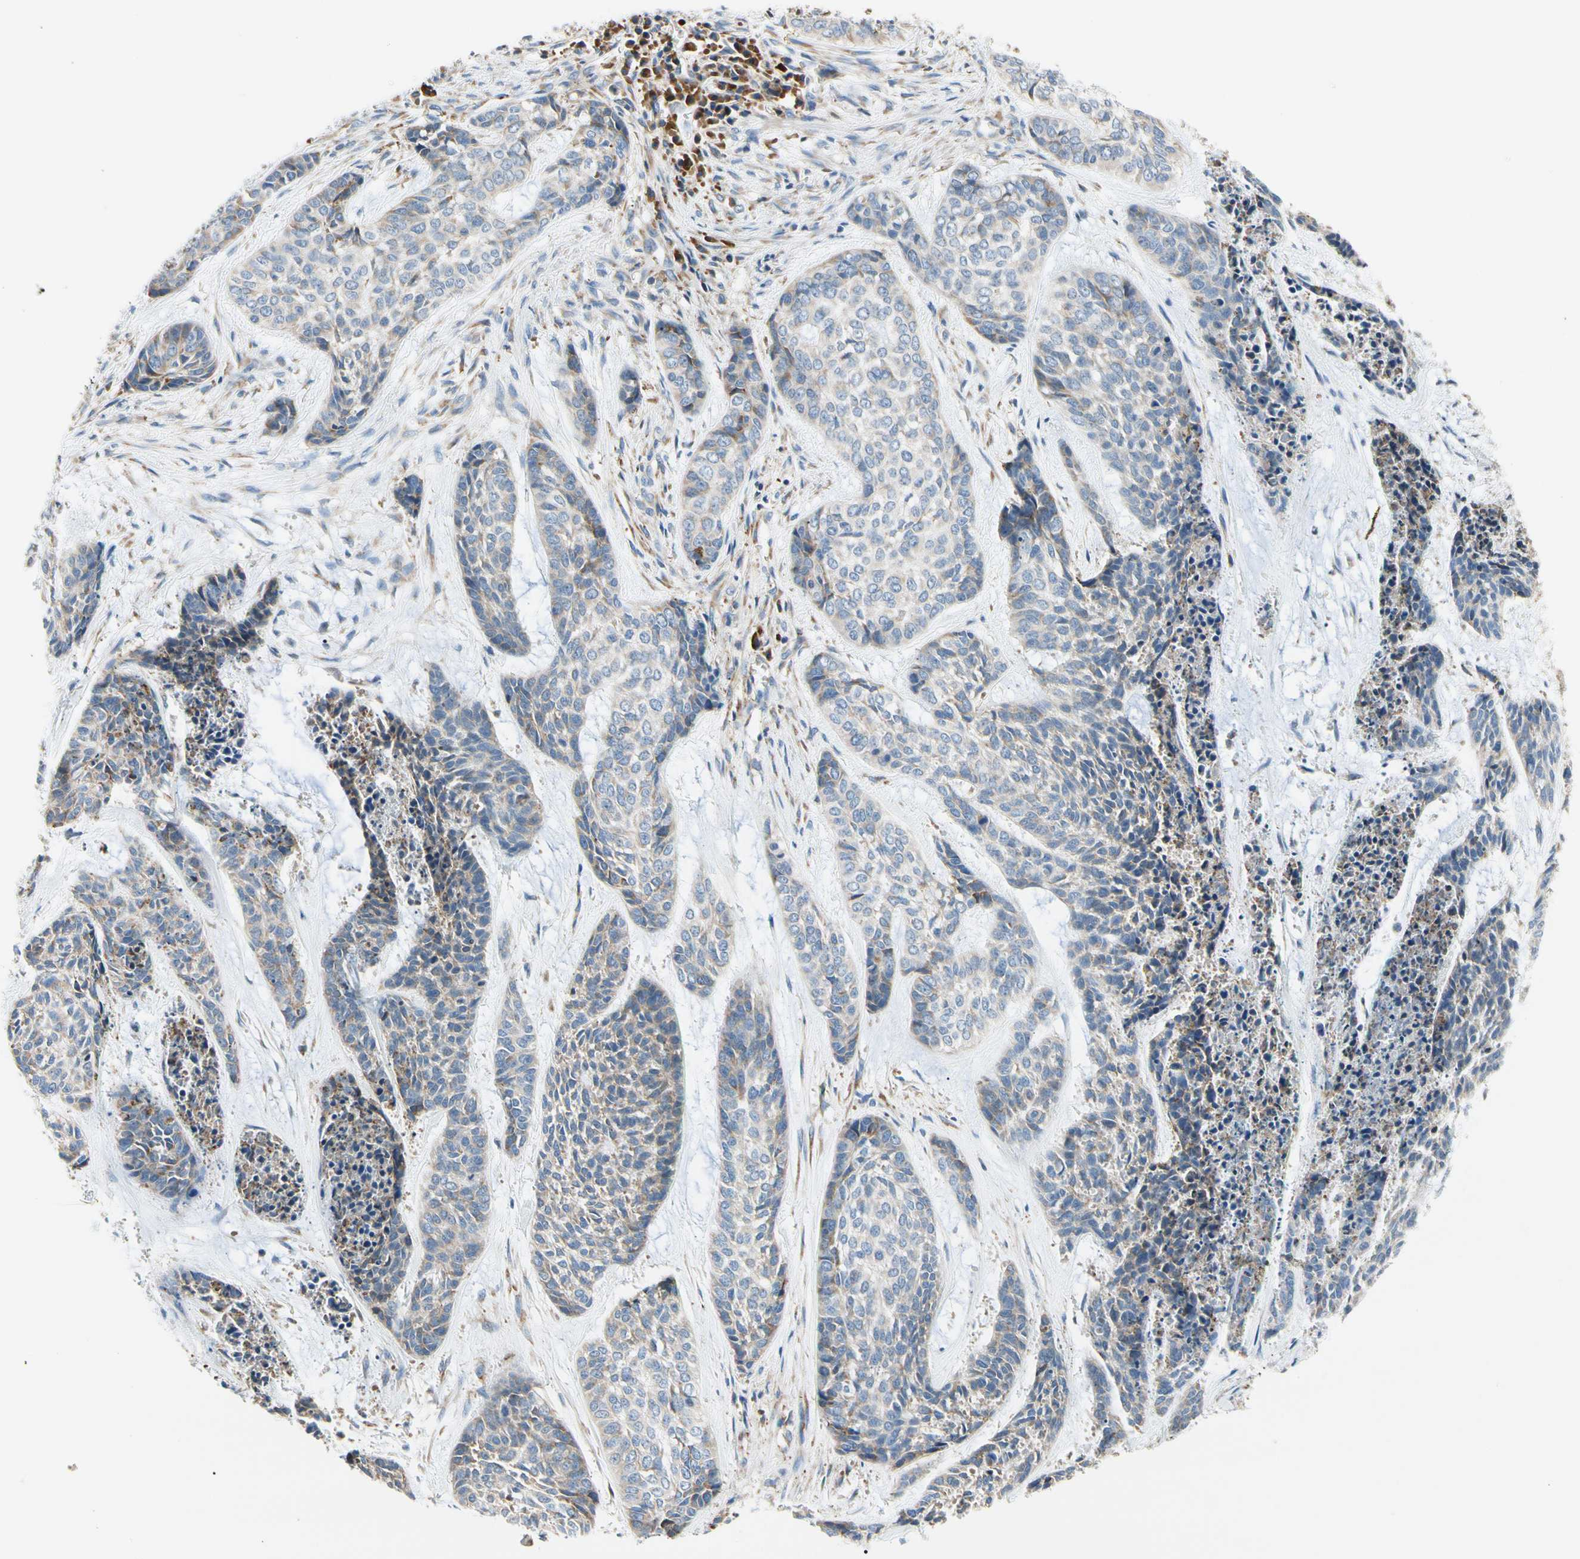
{"staining": {"intensity": "negative", "quantity": "none", "location": "none"}, "tissue": "skin cancer", "cell_type": "Tumor cells", "image_type": "cancer", "snomed": [{"axis": "morphology", "description": "Basal cell carcinoma"}, {"axis": "topography", "description": "Skin"}], "caption": "Immunohistochemical staining of basal cell carcinoma (skin) demonstrates no significant positivity in tumor cells.", "gene": "STXBP1", "patient": {"sex": "female", "age": 64}}